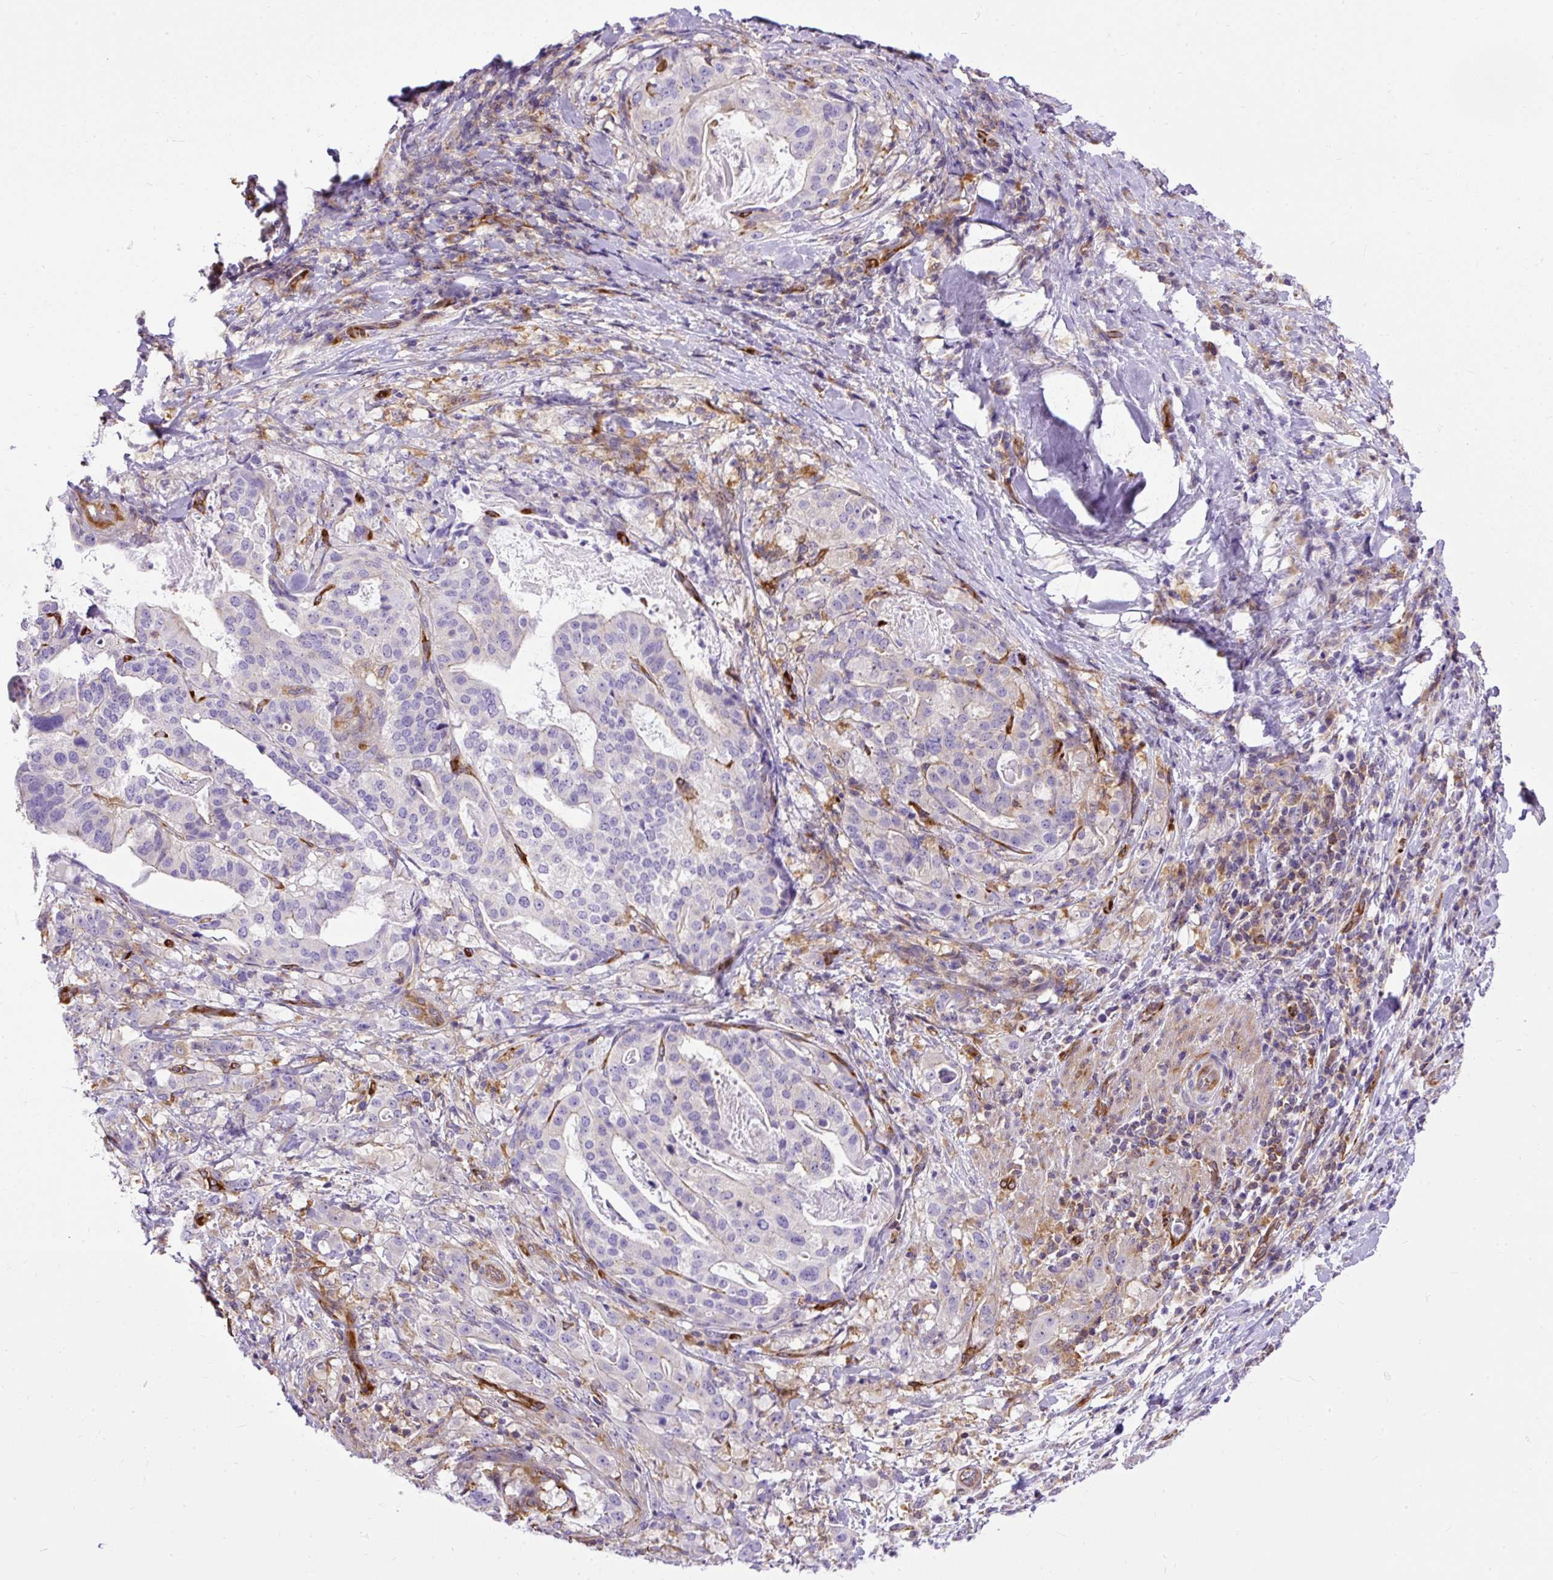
{"staining": {"intensity": "negative", "quantity": "none", "location": "none"}, "tissue": "stomach cancer", "cell_type": "Tumor cells", "image_type": "cancer", "snomed": [{"axis": "morphology", "description": "Adenocarcinoma, NOS"}, {"axis": "topography", "description": "Stomach"}], "caption": "Stomach adenocarcinoma was stained to show a protein in brown. There is no significant staining in tumor cells.", "gene": "MAP1S", "patient": {"sex": "male", "age": 48}}